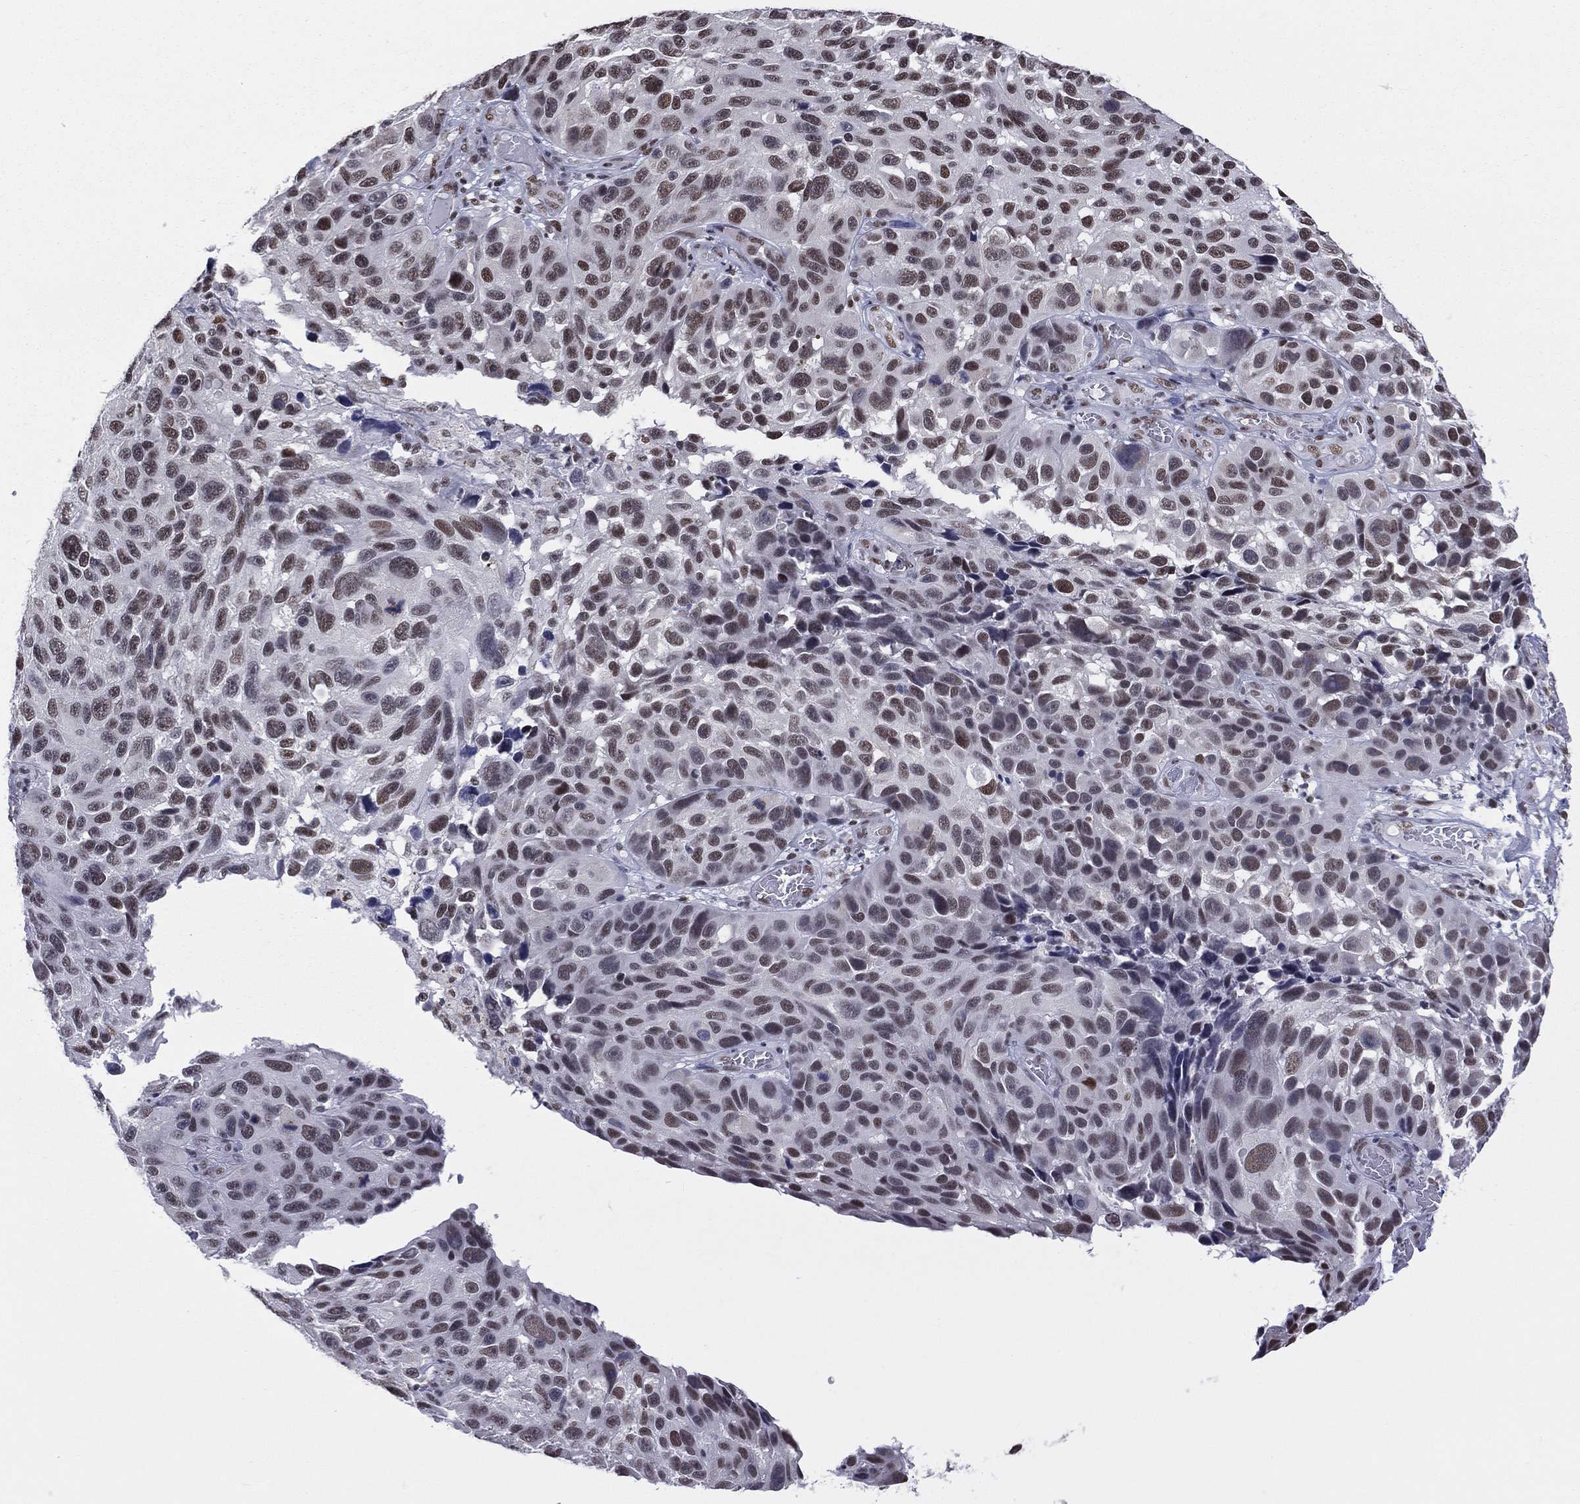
{"staining": {"intensity": "moderate", "quantity": "<25%", "location": "nuclear"}, "tissue": "melanoma", "cell_type": "Tumor cells", "image_type": "cancer", "snomed": [{"axis": "morphology", "description": "Malignant melanoma, NOS"}, {"axis": "topography", "description": "Skin"}], "caption": "There is low levels of moderate nuclear positivity in tumor cells of melanoma, as demonstrated by immunohistochemical staining (brown color).", "gene": "ZNF7", "patient": {"sex": "male", "age": 53}}